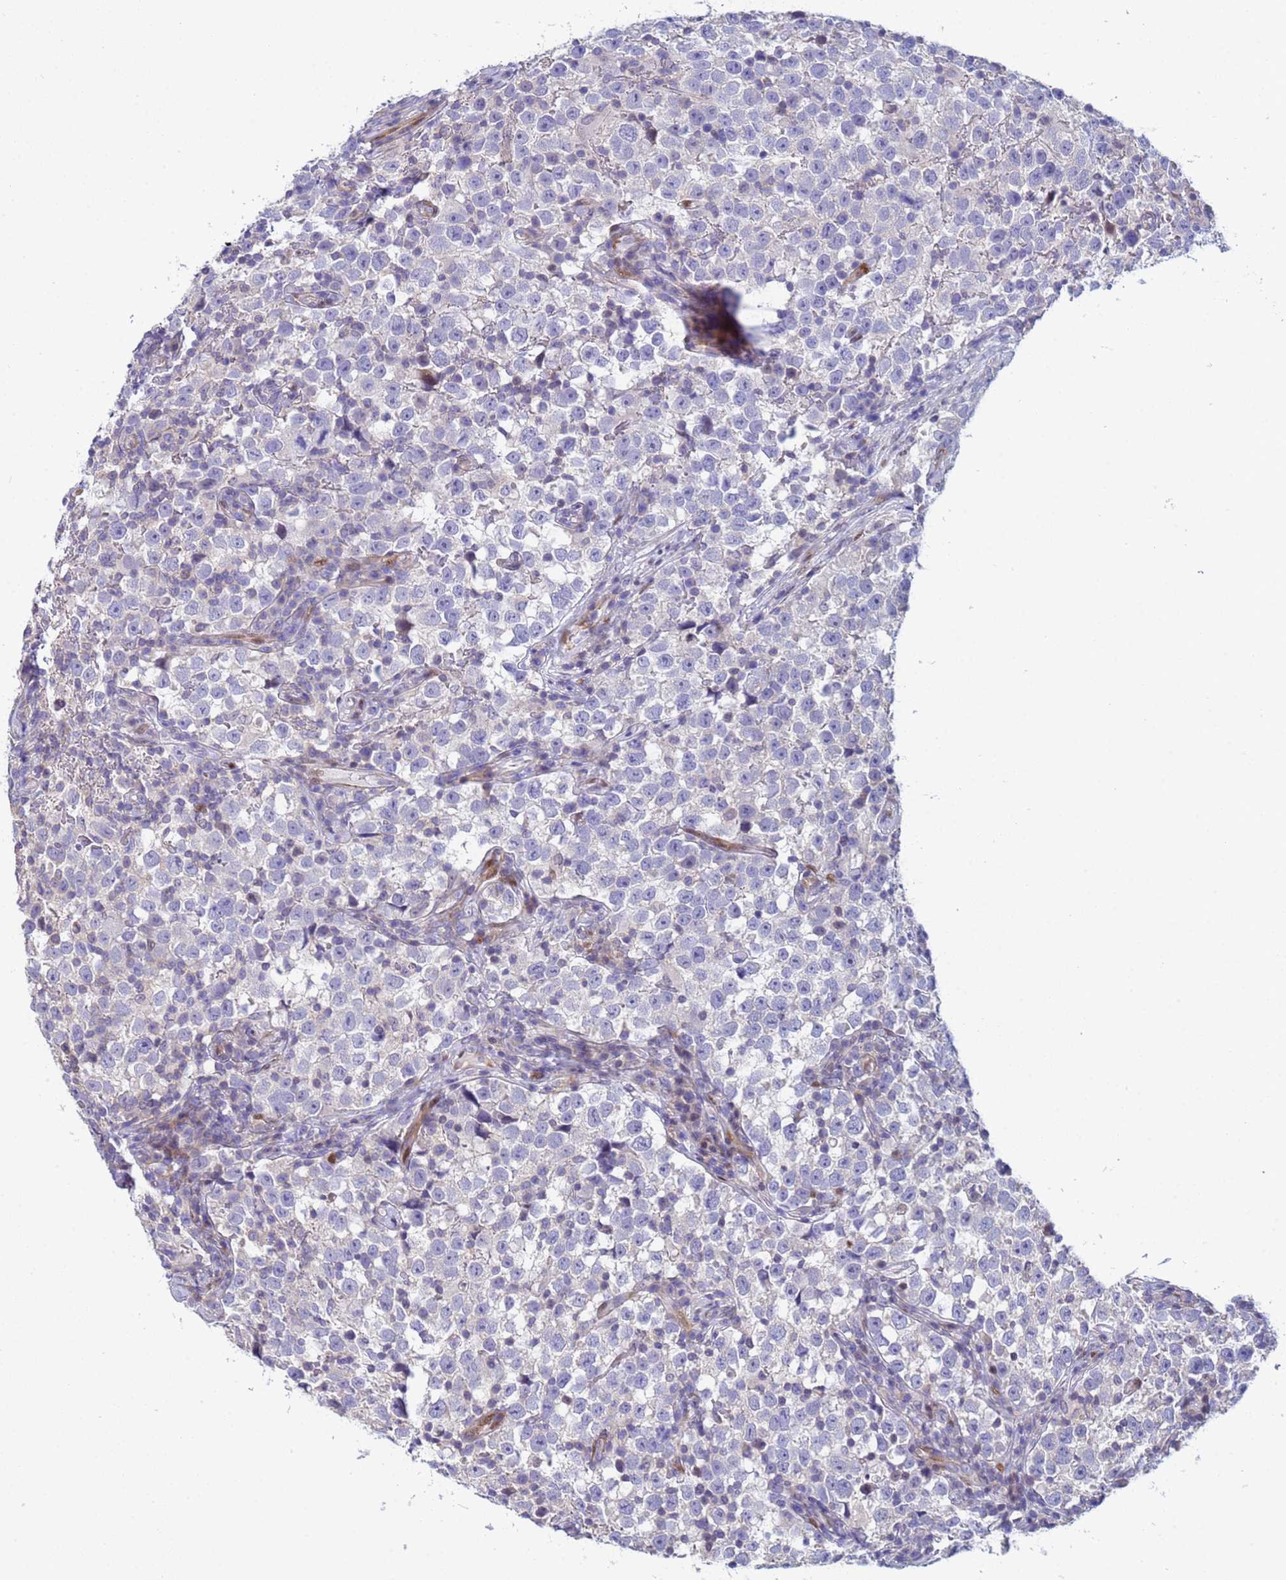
{"staining": {"intensity": "negative", "quantity": "none", "location": "none"}, "tissue": "testis cancer", "cell_type": "Tumor cells", "image_type": "cancer", "snomed": [{"axis": "morphology", "description": "Normal tissue, NOS"}, {"axis": "morphology", "description": "Seminoma, NOS"}, {"axis": "topography", "description": "Testis"}], "caption": "DAB (3,3'-diaminobenzidine) immunohistochemical staining of human testis cancer (seminoma) reveals no significant positivity in tumor cells.", "gene": "PPP6R1", "patient": {"sex": "male", "age": 43}}